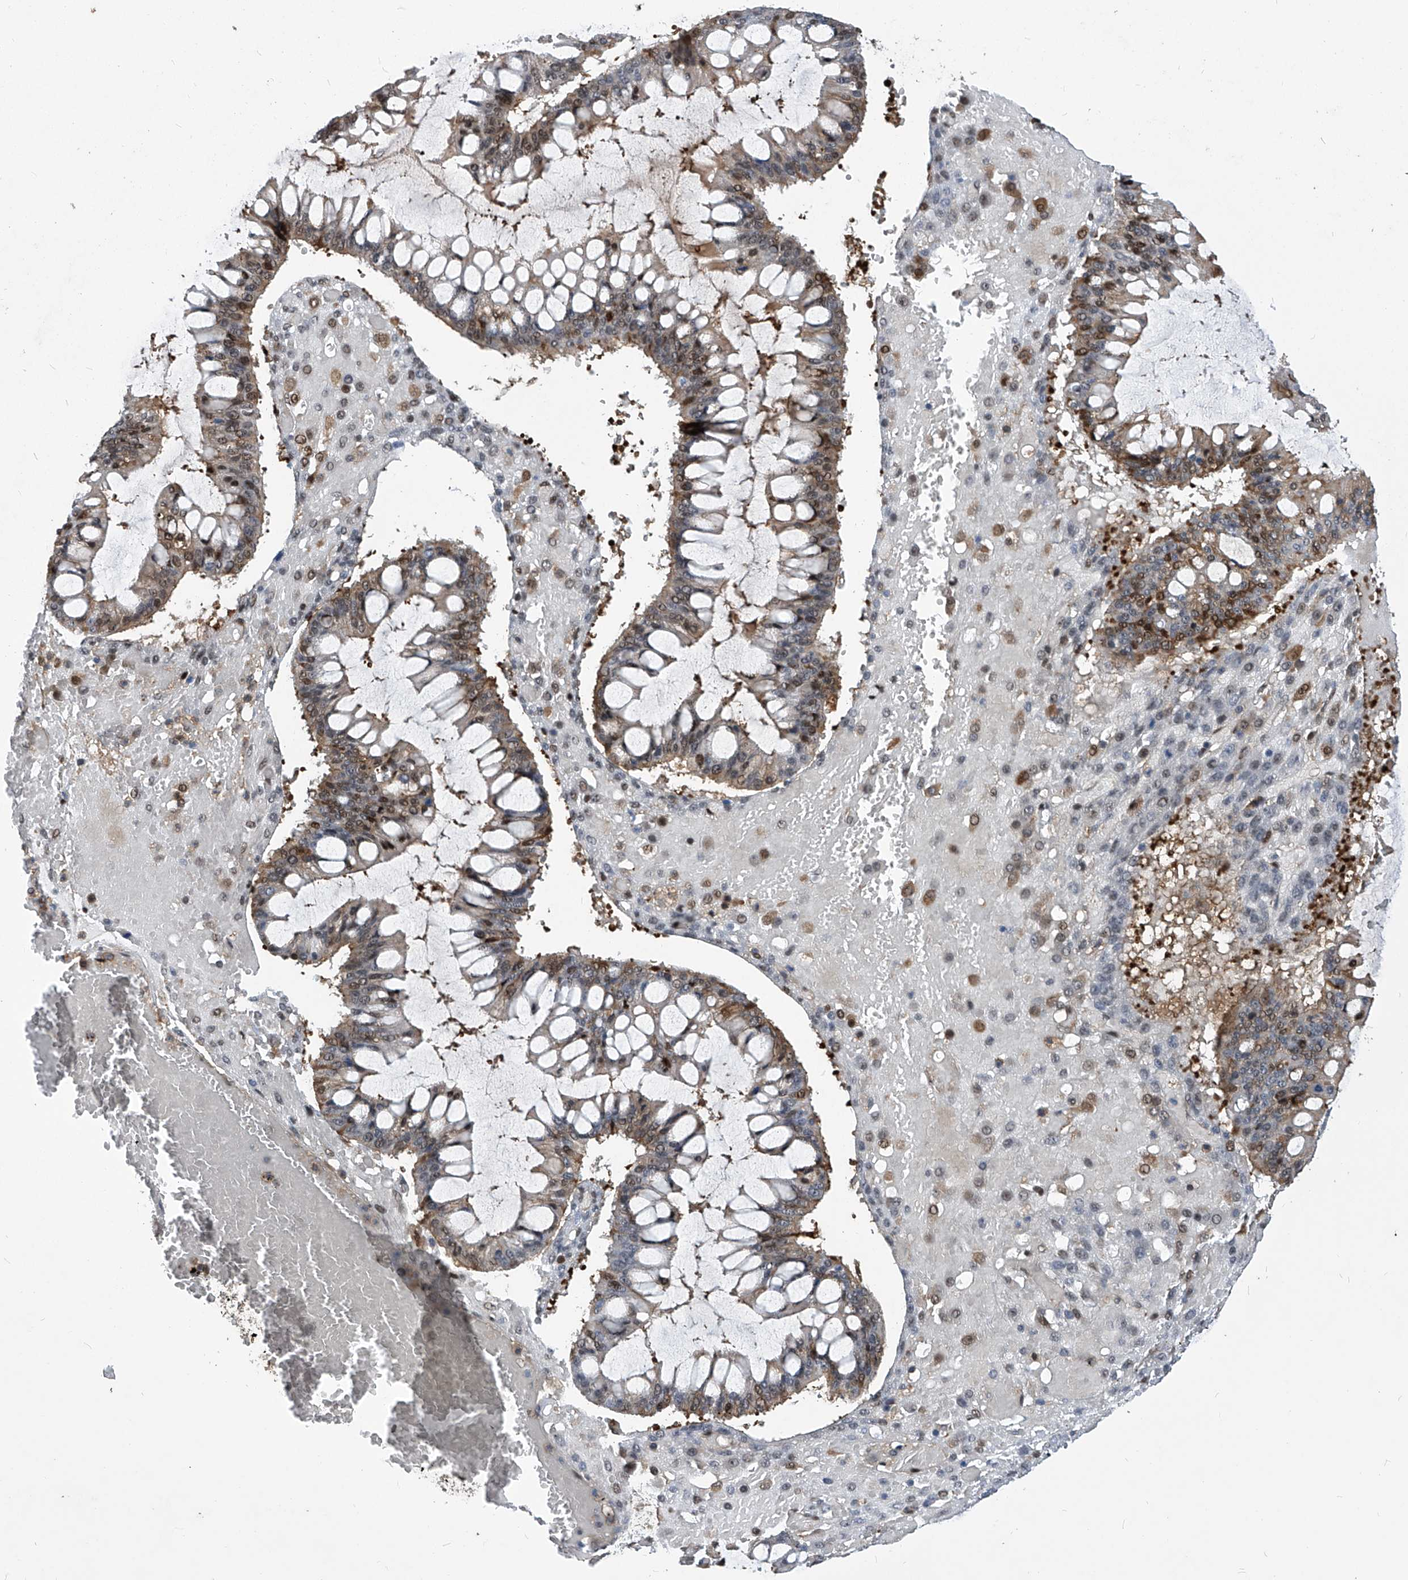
{"staining": {"intensity": "strong", "quantity": "<25%", "location": "cytoplasmic/membranous,nuclear"}, "tissue": "ovarian cancer", "cell_type": "Tumor cells", "image_type": "cancer", "snomed": [{"axis": "morphology", "description": "Cystadenocarcinoma, mucinous, NOS"}, {"axis": "topography", "description": "Ovary"}], "caption": "The image shows staining of ovarian cancer, revealing strong cytoplasmic/membranous and nuclear protein staining (brown color) within tumor cells. The protein of interest is shown in brown color, while the nuclei are stained blue.", "gene": "PSMB1", "patient": {"sex": "female", "age": 73}}